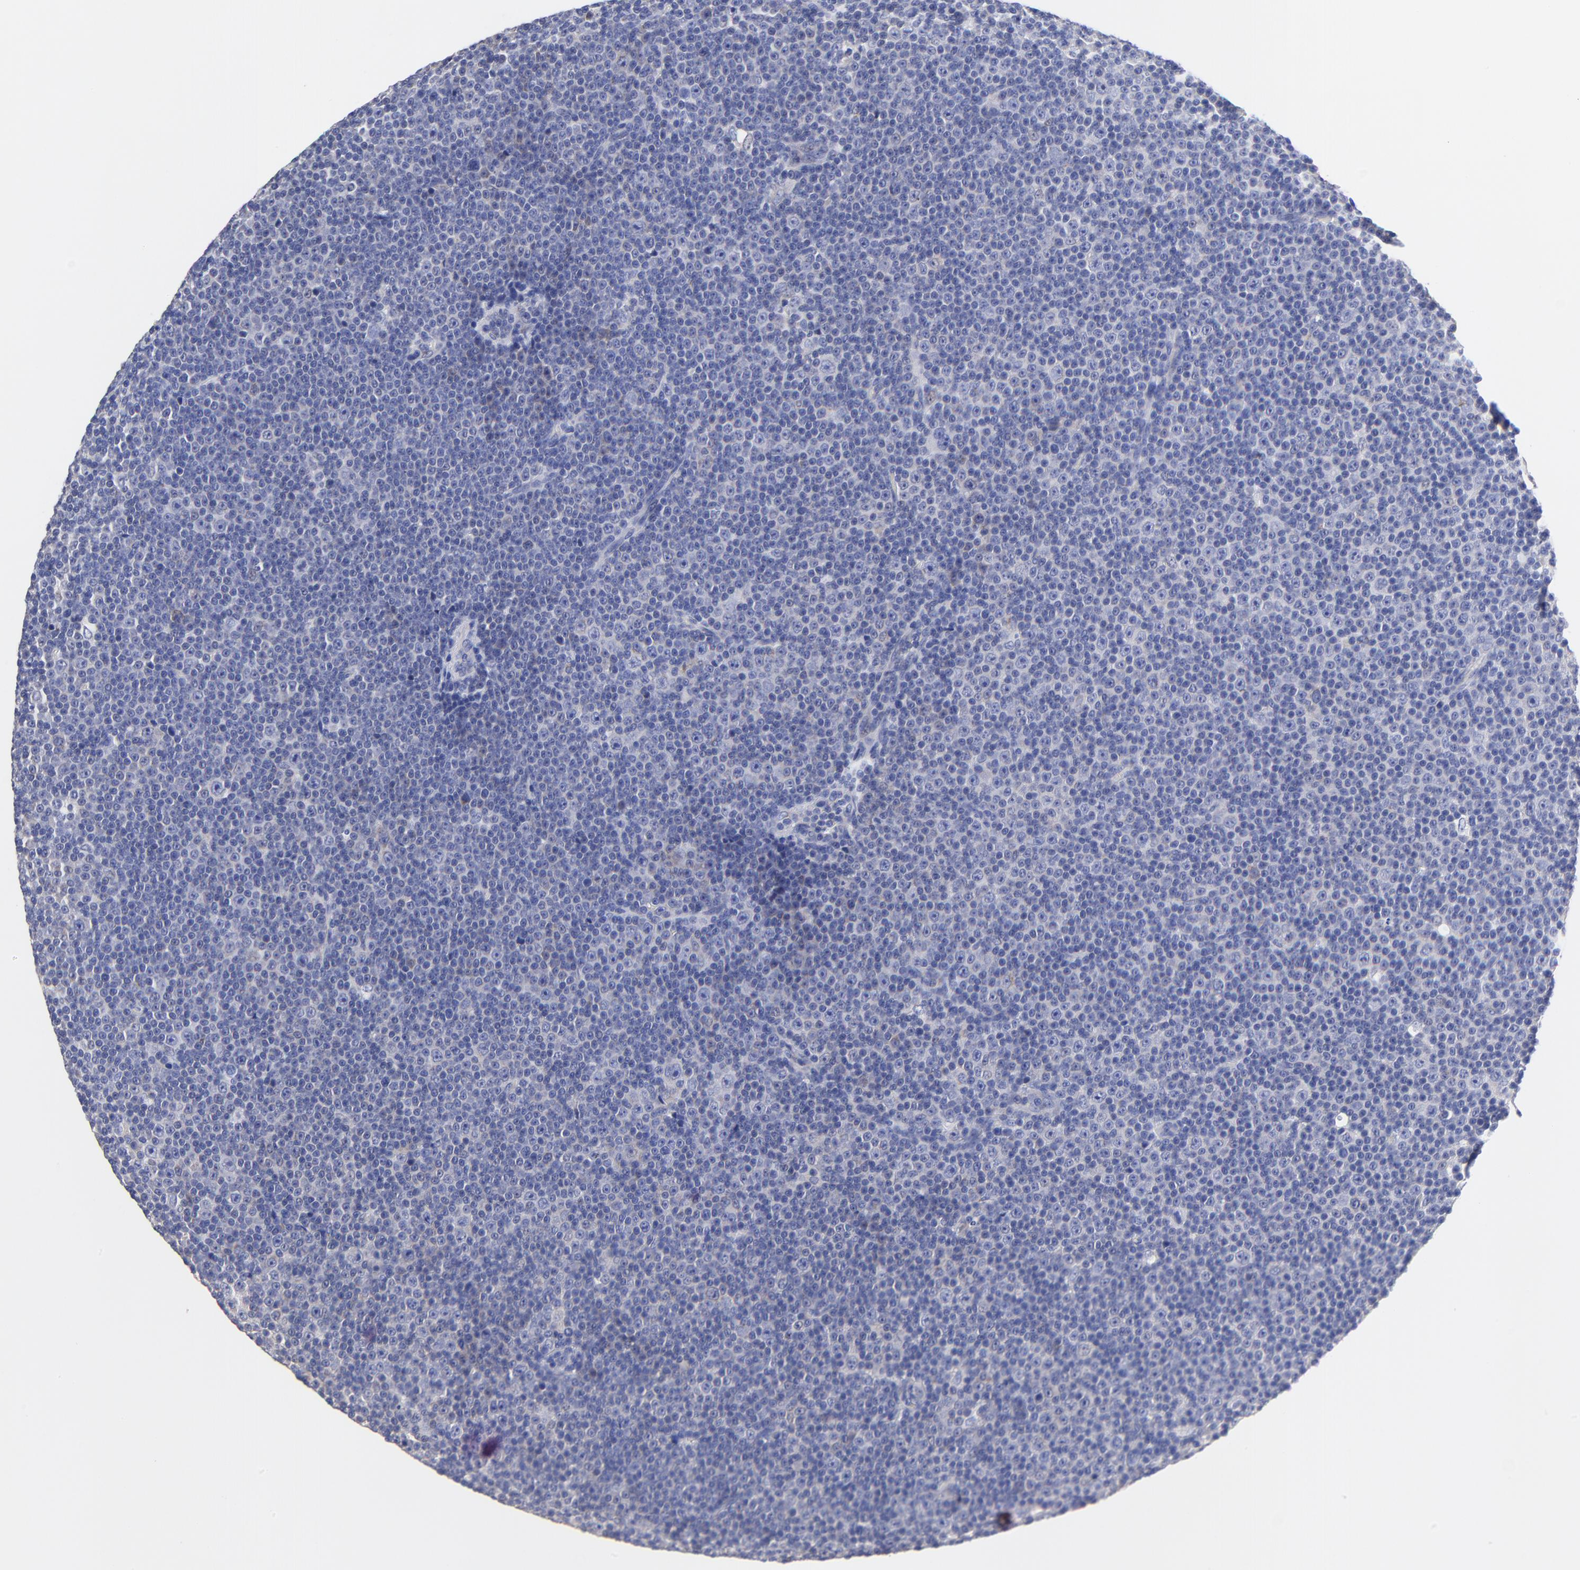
{"staining": {"intensity": "weak", "quantity": "<25%", "location": "cytoplasmic/membranous"}, "tissue": "lymphoma", "cell_type": "Tumor cells", "image_type": "cancer", "snomed": [{"axis": "morphology", "description": "Malignant lymphoma, non-Hodgkin's type, Low grade"}, {"axis": "topography", "description": "Lymph node"}], "caption": "The histopathology image shows no staining of tumor cells in lymphoma.", "gene": "LAX1", "patient": {"sex": "female", "age": 67}}